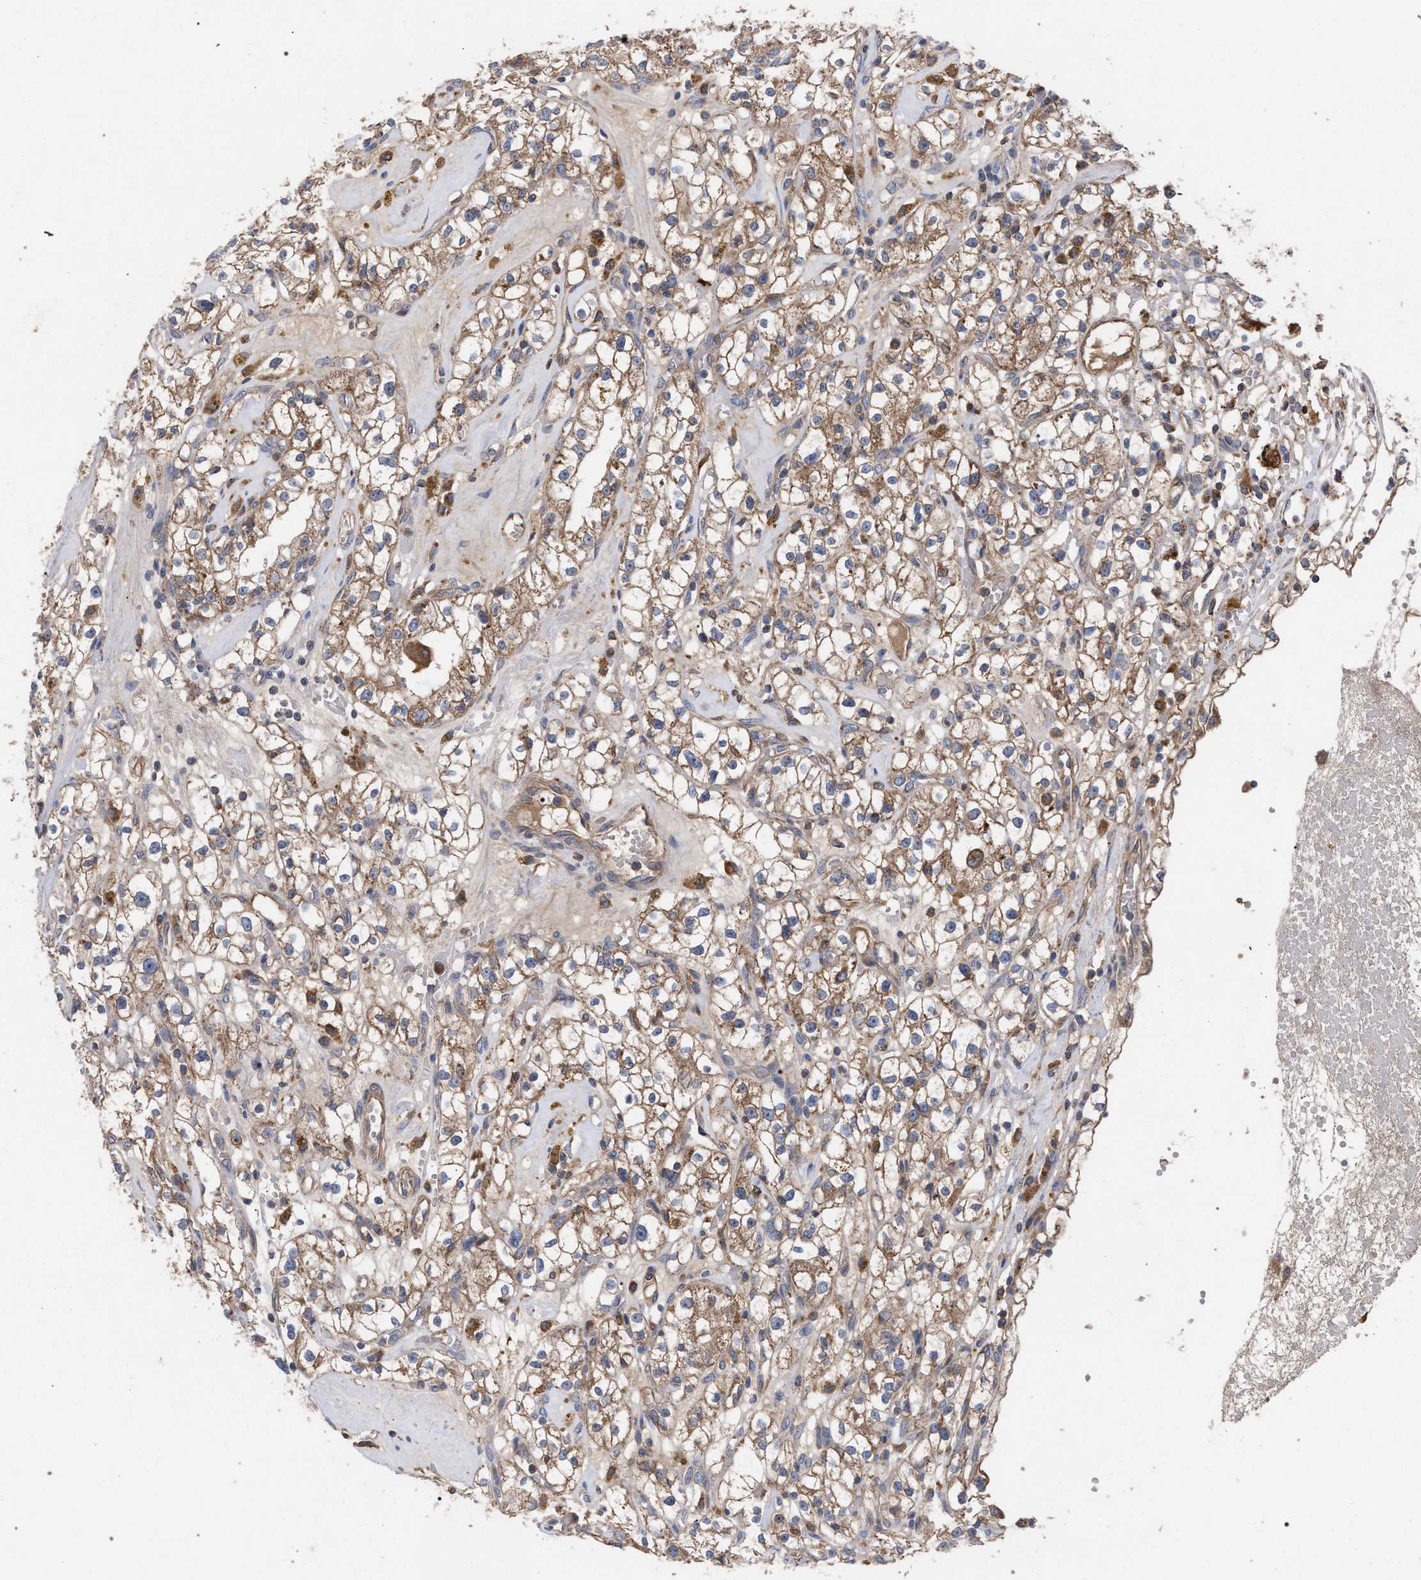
{"staining": {"intensity": "moderate", "quantity": ">75%", "location": "cytoplasmic/membranous"}, "tissue": "renal cancer", "cell_type": "Tumor cells", "image_type": "cancer", "snomed": [{"axis": "morphology", "description": "Adenocarcinoma, NOS"}, {"axis": "topography", "description": "Kidney"}], "caption": "Immunohistochemical staining of human renal cancer exhibits medium levels of moderate cytoplasmic/membranous expression in about >75% of tumor cells. Nuclei are stained in blue.", "gene": "BCL2L12", "patient": {"sex": "male", "age": 56}}